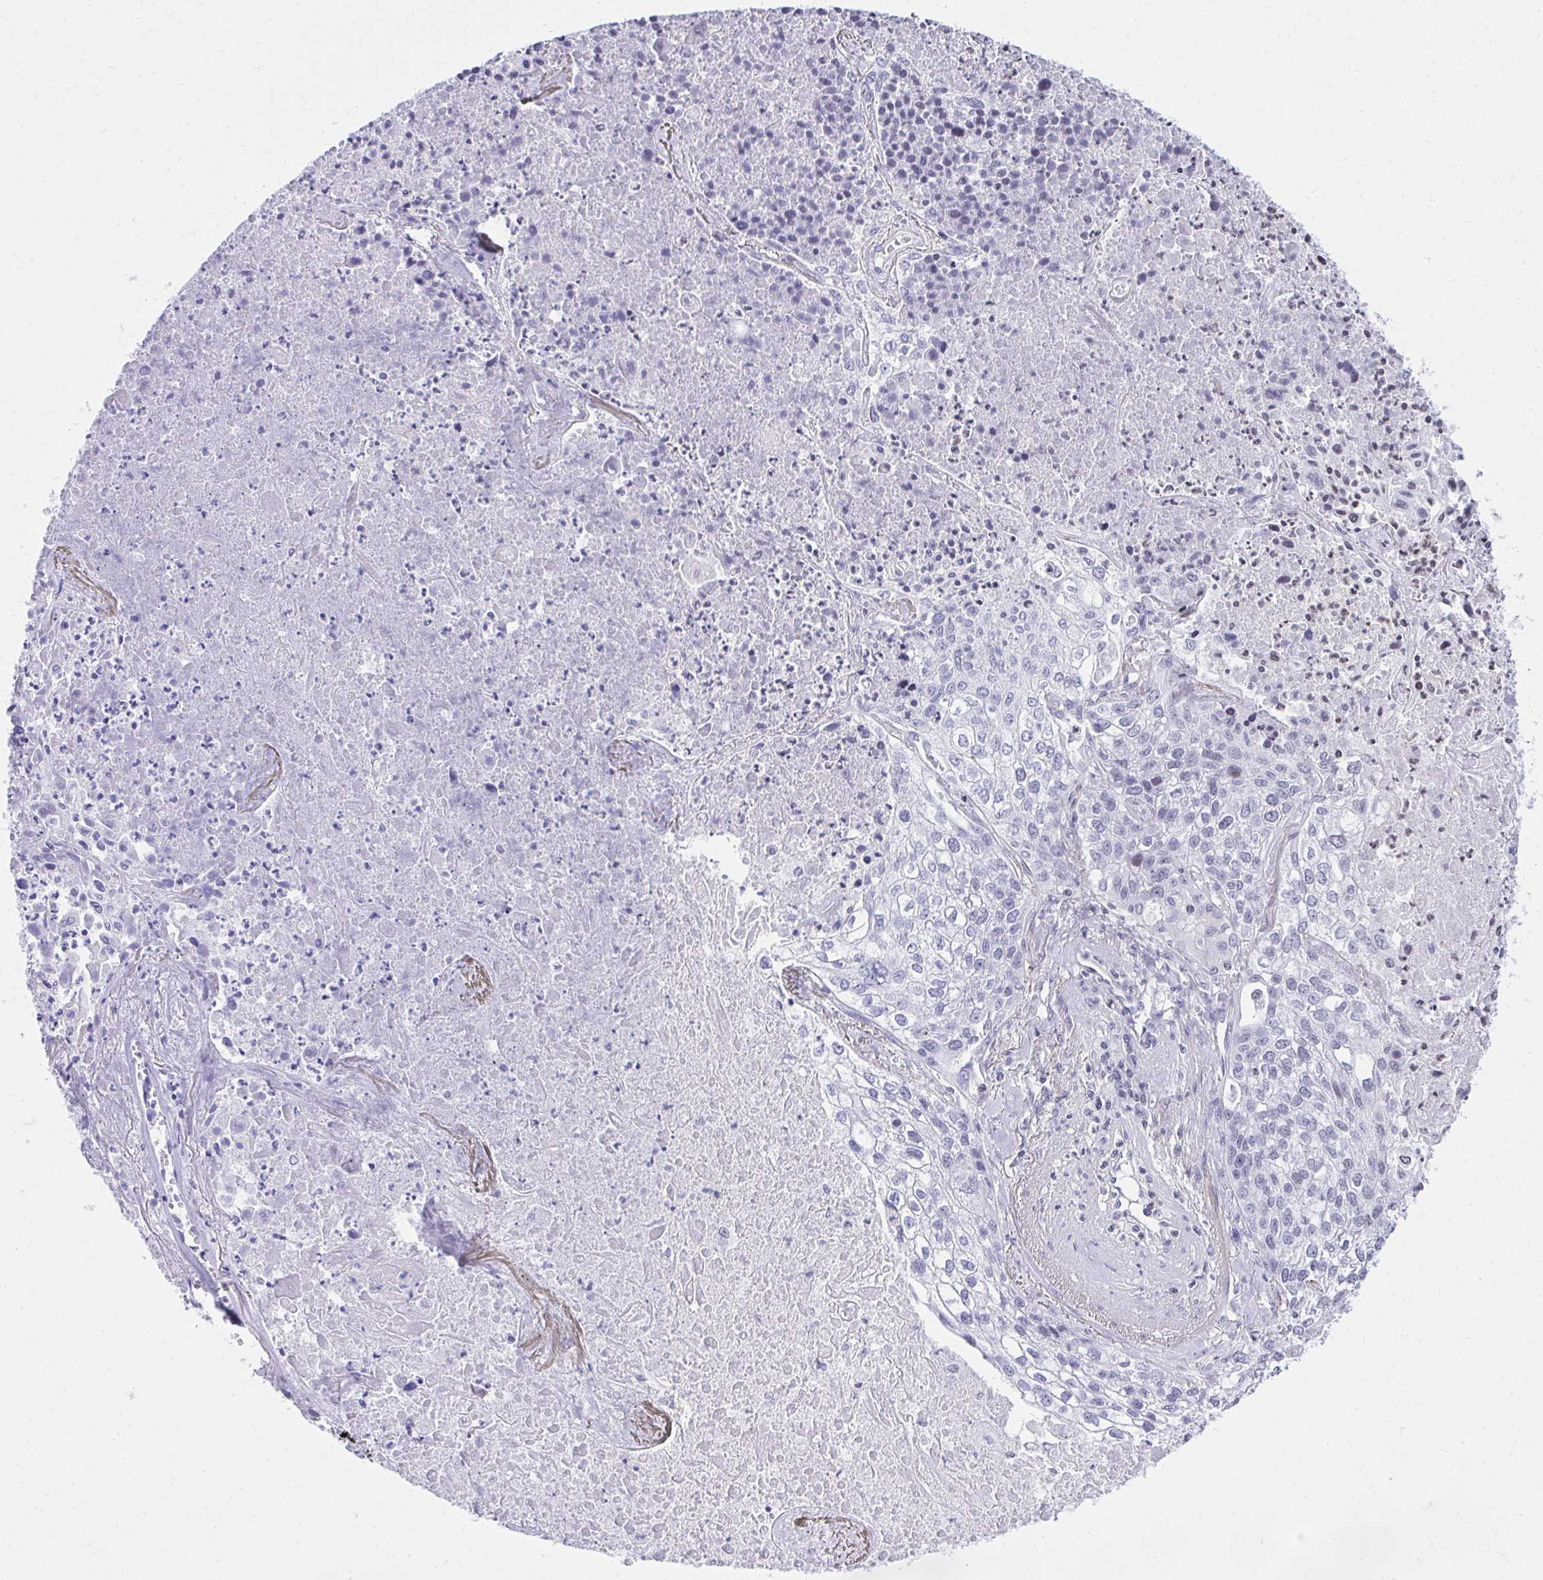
{"staining": {"intensity": "negative", "quantity": "none", "location": "none"}, "tissue": "lung cancer", "cell_type": "Tumor cells", "image_type": "cancer", "snomed": [{"axis": "morphology", "description": "Squamous cell carcinoma, NOS"}, {"axis": "topography", "description": "Lung"}], "caption": "IHC micrograph of lung squamous cell carcinoma stained for a protein (brown), which reveals no staining in tumor cells.", "gene": "KCNN4", "patient": {"sex": "male", "age": 74}}